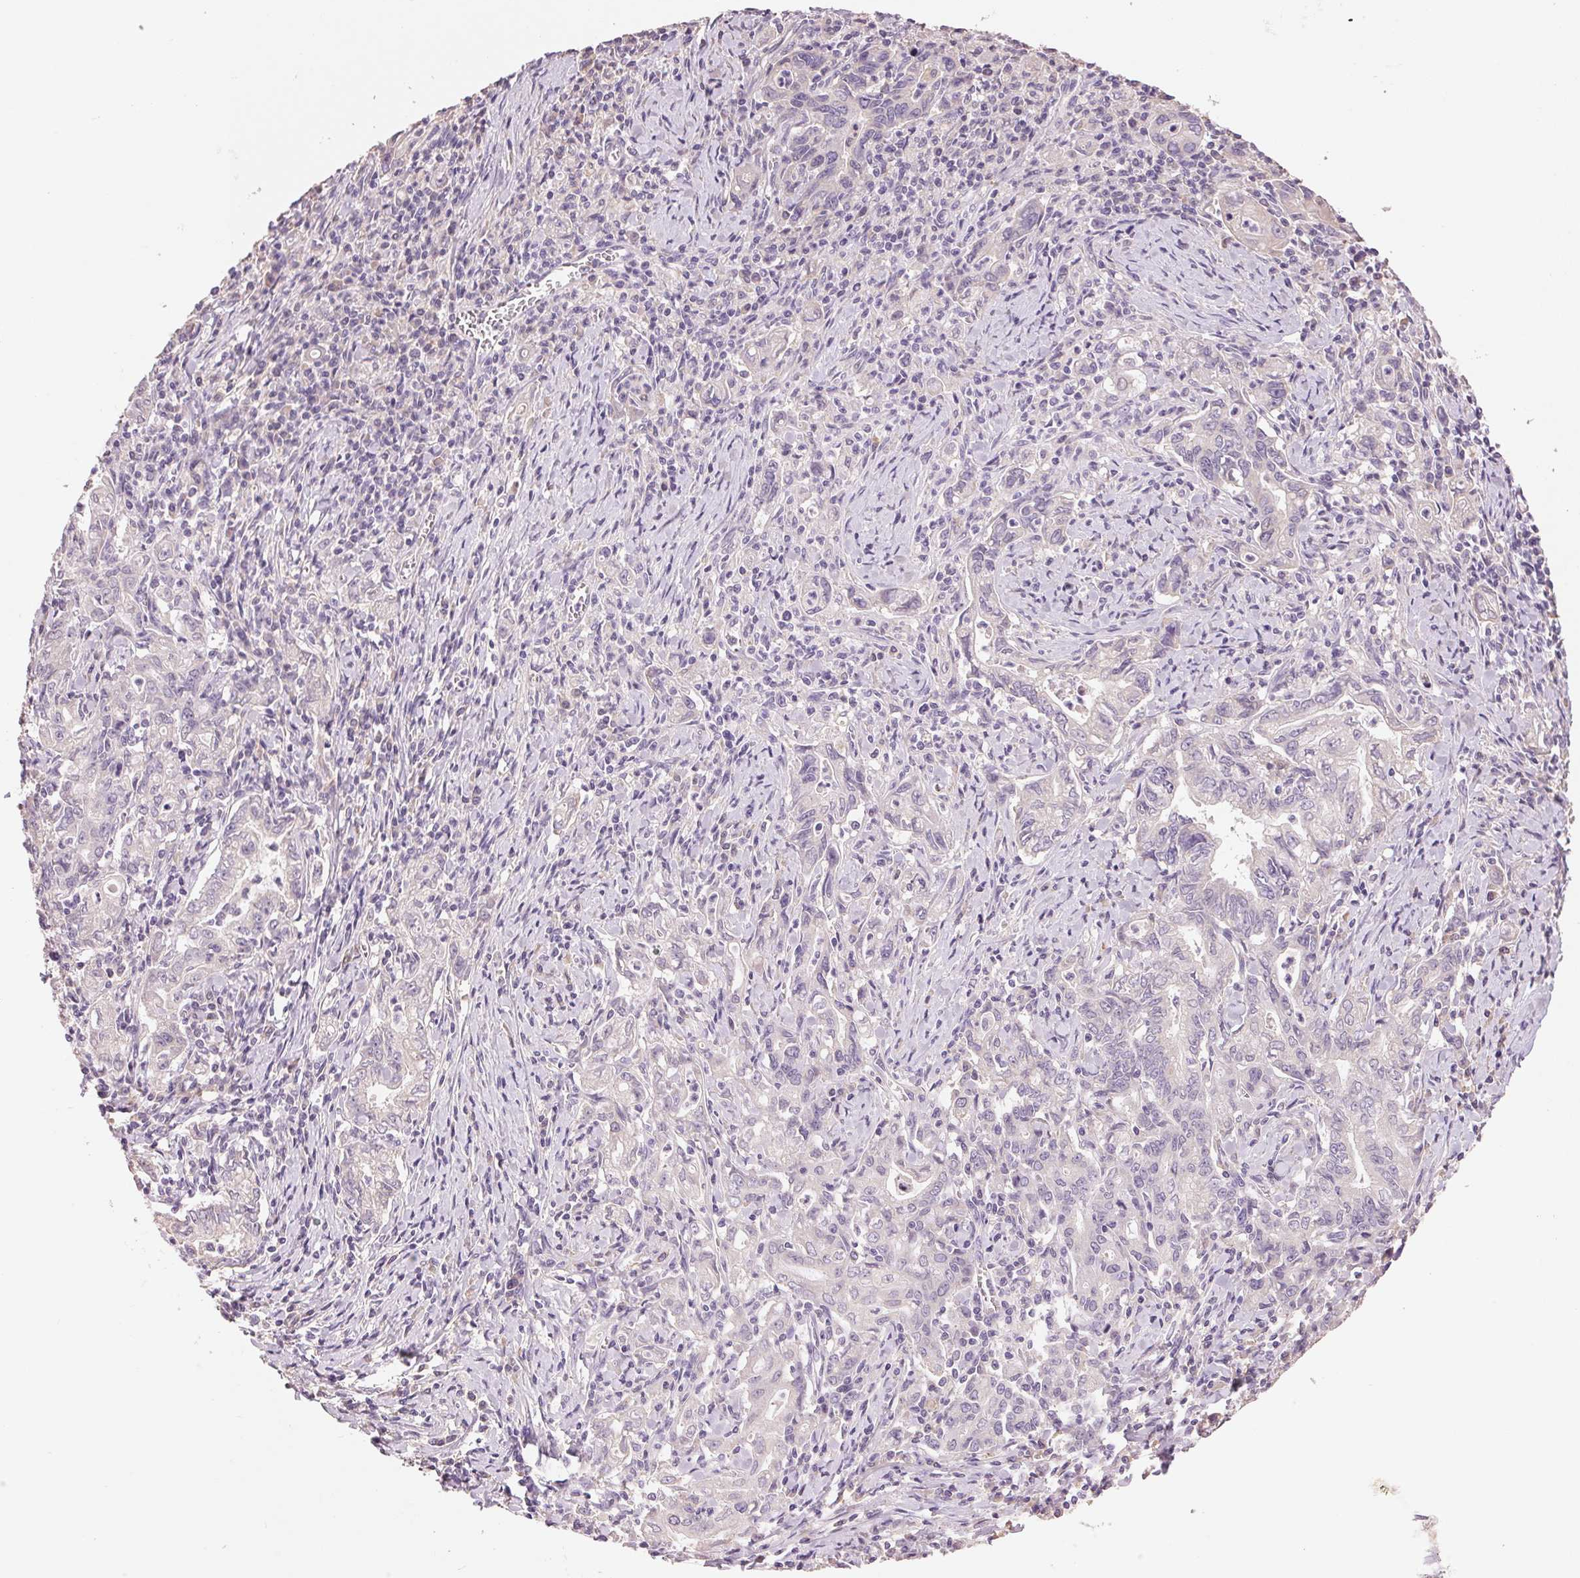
{"staining": {"intensity": "negative", "quantity": "none", "location": "none"}, "tissue": "stomach cancer", "cell_type": "Tumor cells", "image_type": "cancer", "snomed": [{"axis": "morphology", "description": "Adenocarcinoma, NOS"}, {"axis": "topography", "description": "Stomach, upper"}], "caption": "High magnification brightfield microscopy of adenocarcinoma (stomach) stained with DAB (3,3'-diaminobenzidine) (brown) and counterstained with hematoxylin (blue): tumor cells show no significant staining.", "gene": "LYZL6", "patient": {"sex": "female", "age": 79}}